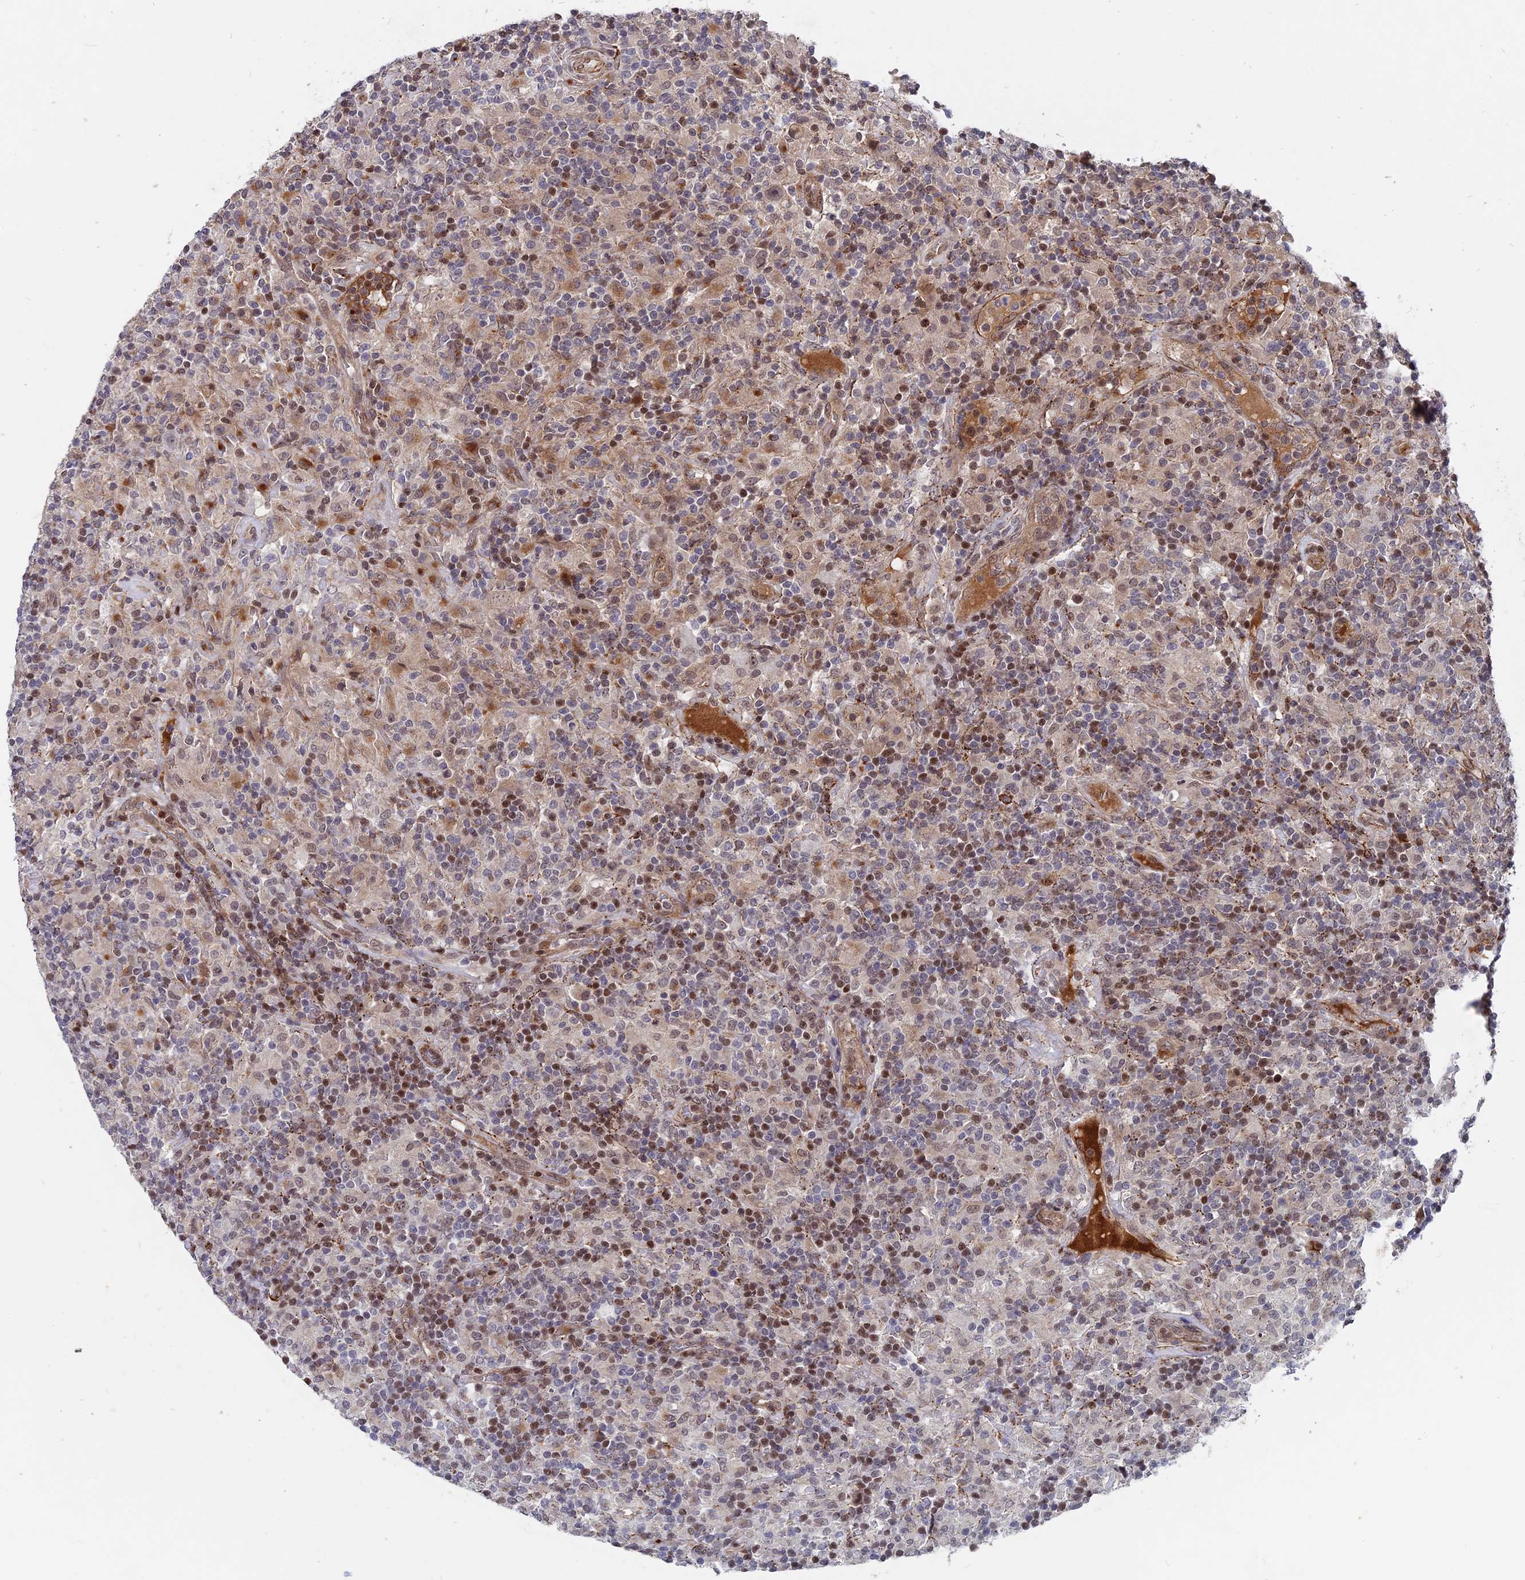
{"staining": {"intensity": "weak", "quantity": "<25%", "location": "nuclear"}, "tissue": "lymphoma", "cell_type": "Tumor cells", "image_type": "cancer", "snomed": [{"axis": "morphology", "description": "Hodgkin's disease, NOS"}, {"axis": "topography", "description": "Lymph node"}], "caption": "IHC of Hodgkin's disease reveals no expression in tumor cells. Brightfield microscopy of IHC stained with DAB (brown) and hematoxylin (blue), captured at high magnification.", "gene": "NOSIP", "patient": {"sex": "male", "age": 70}}